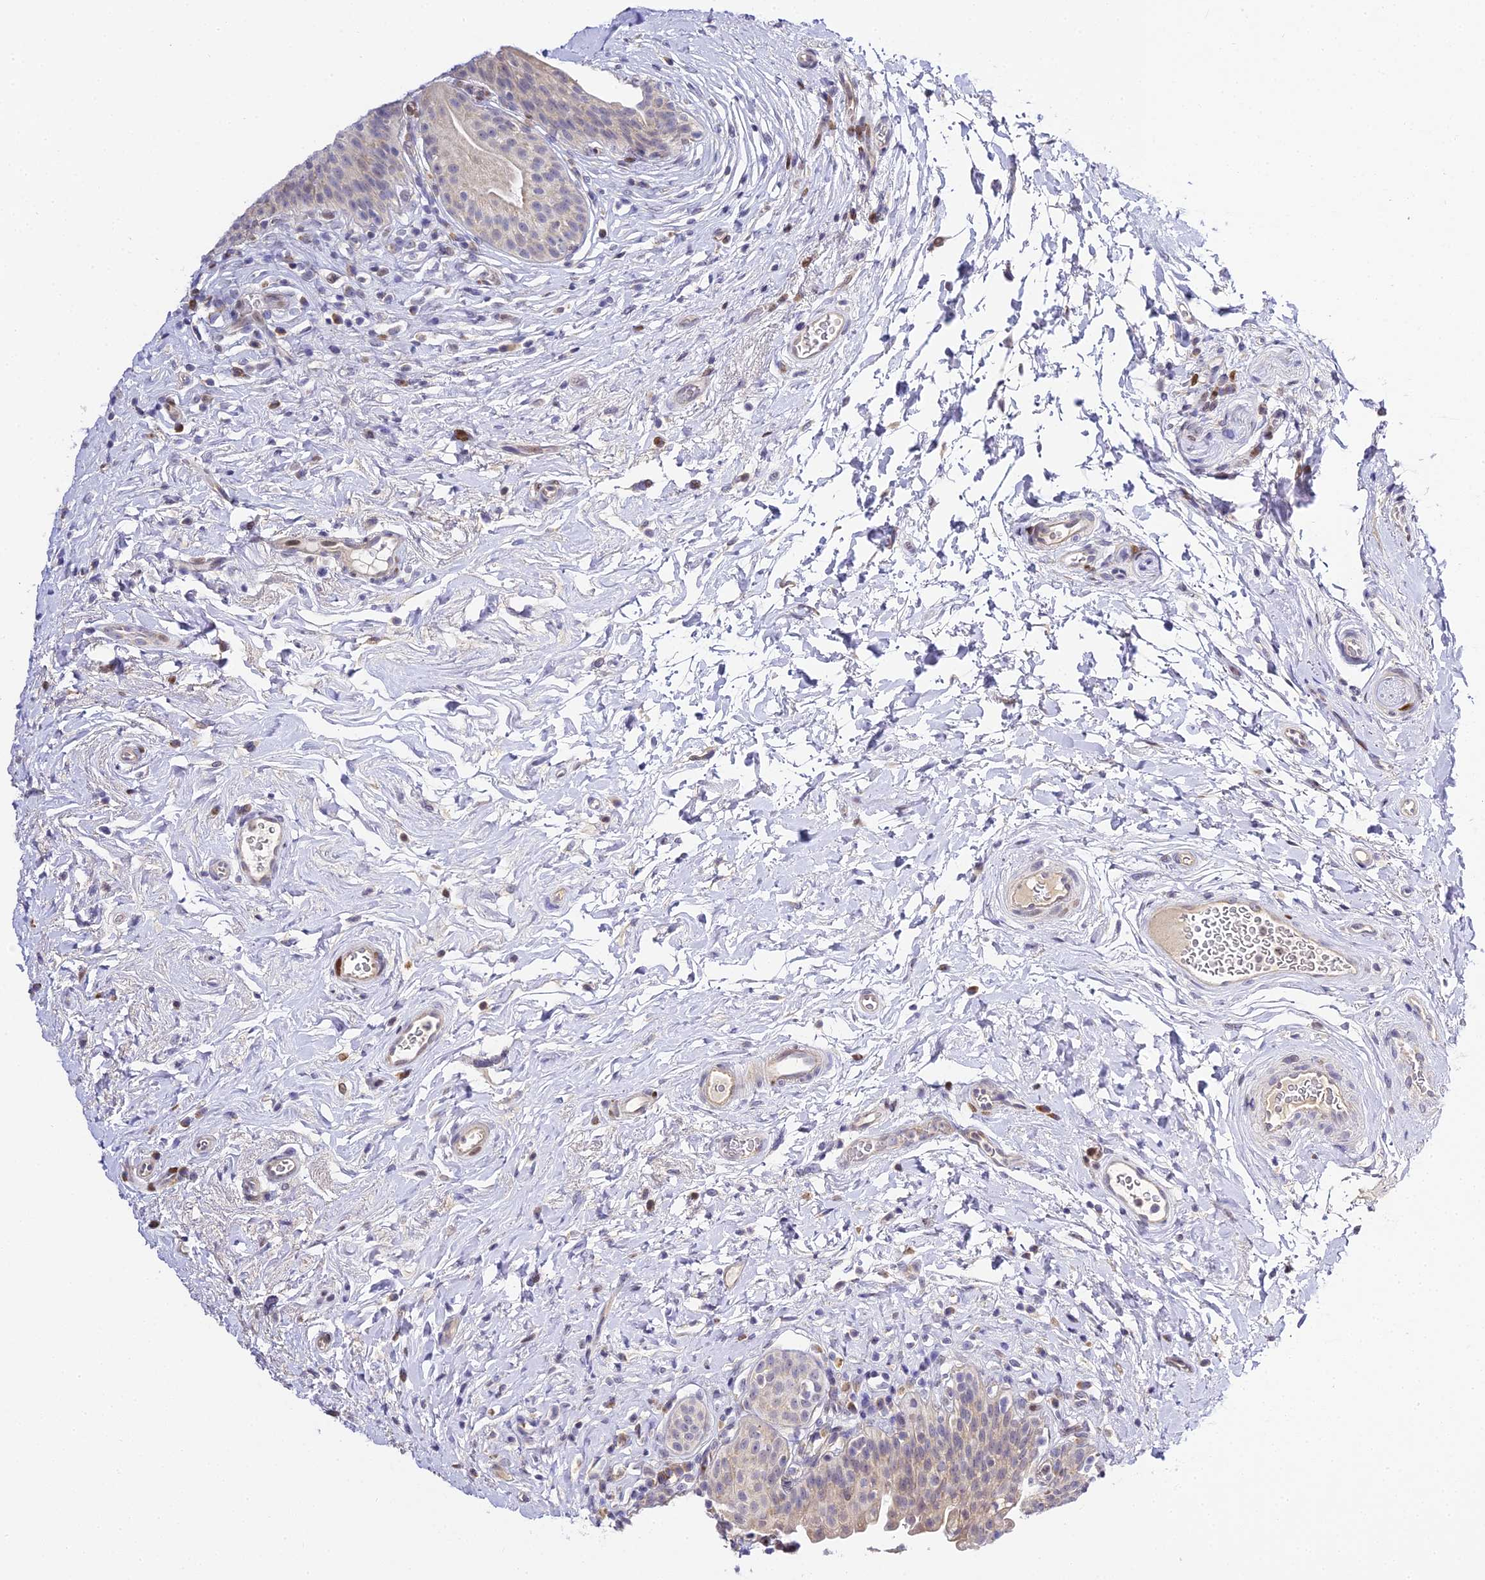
{"staining": {"intensity": "weak", "quantity": "<25%", "location": "cytoplasmic/membranous"}, "tissue": "urinary bladder", "cell_type": "Urothelial cells", "image_type": "normal", "snomed": [{"axis": "morphology", "description": "Normal tissue, NOS"}, {"axis": "topography", "description": "Urinary bladder"}], "caption": "Protein analysis of unremarkable urinary bladder demonstrates no significant staining in urothelial cells. Nuclei are stained in blue.", "gene": "SERP1", "patient": {"sex": "male", "age": 83}}